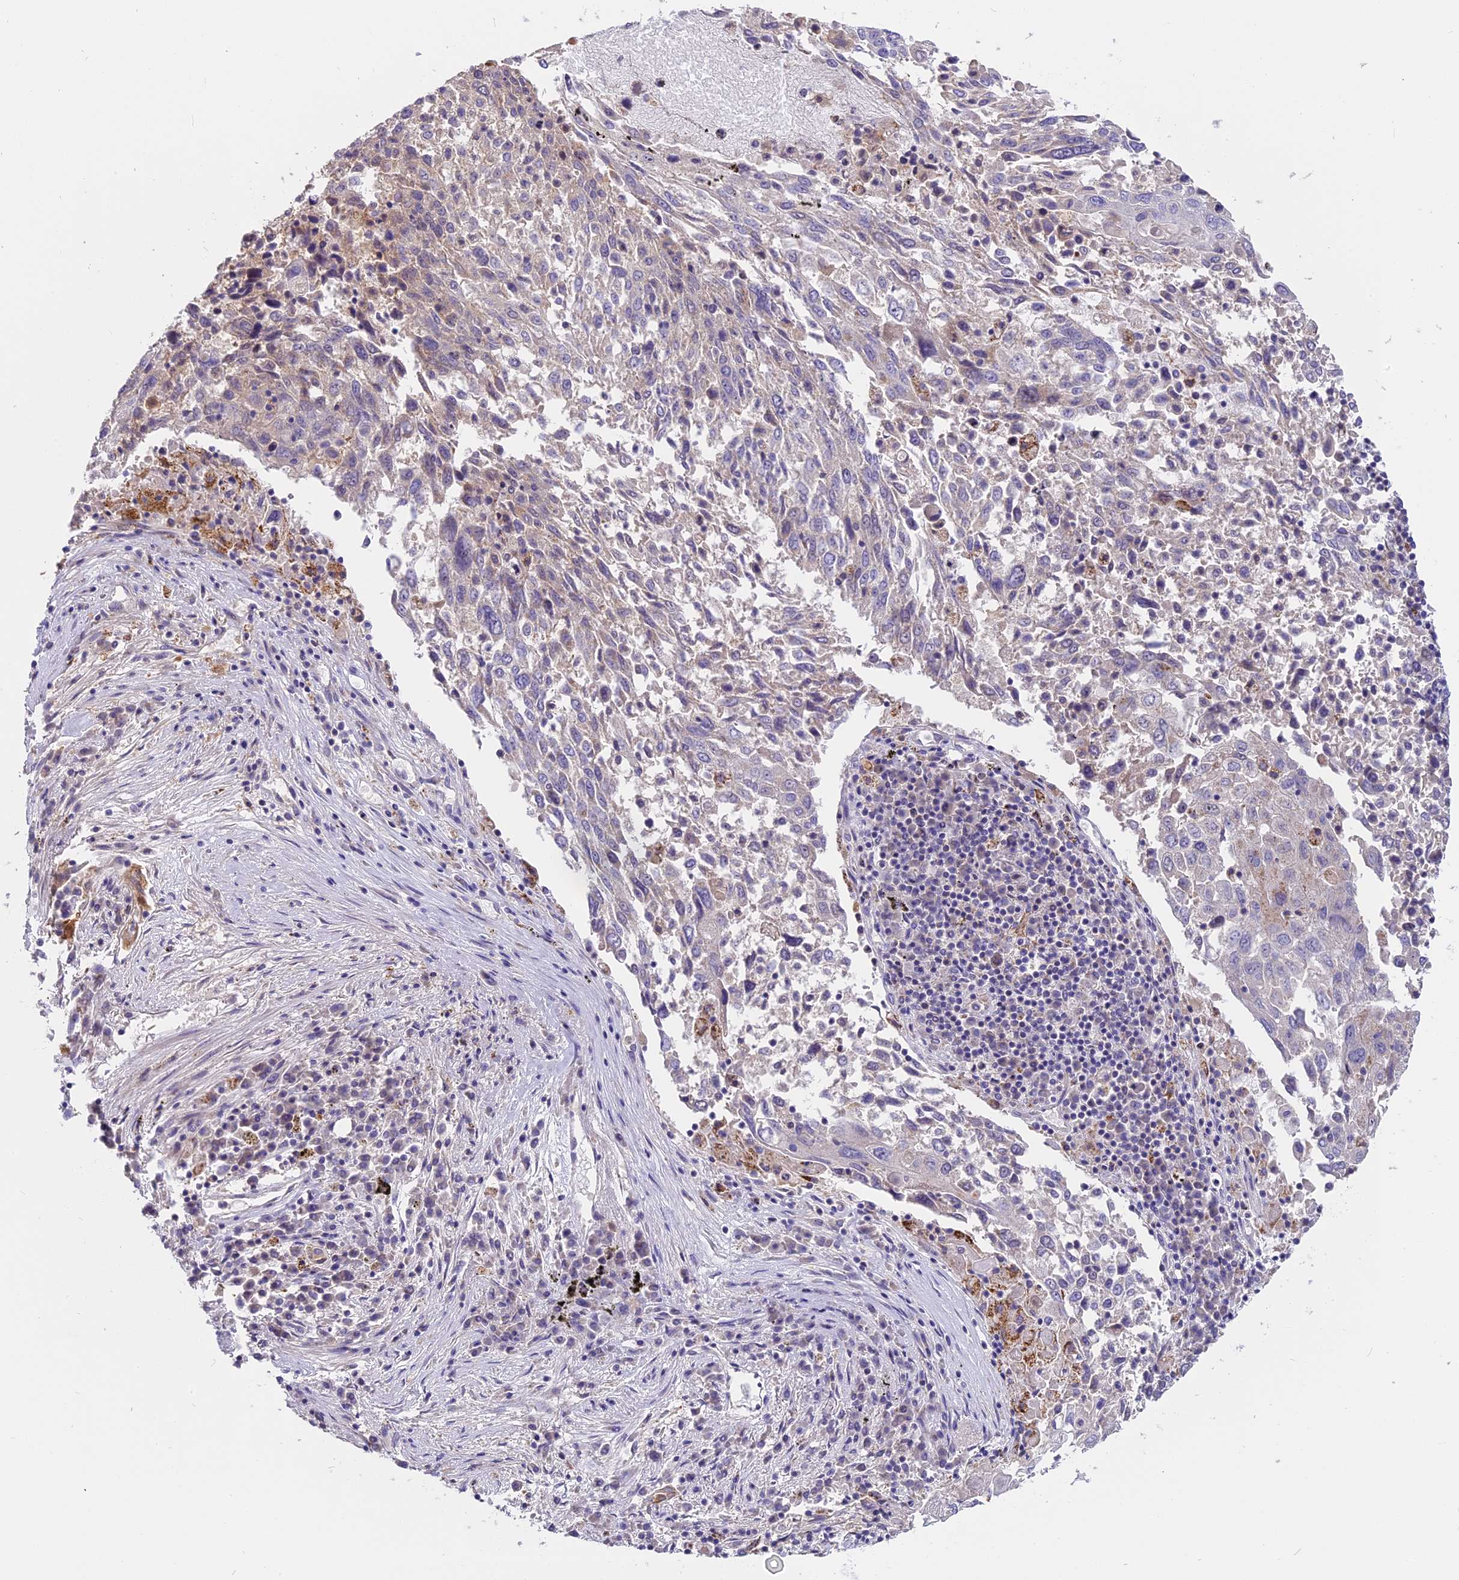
{"staining": {"intensity": "negative", "quantity": "none", "location": "none"}, "tissue": "lung cancer", "cell_type": "Tumor cells", "image_type": "cancer", "snomed": [{"axis": "morphology", "description": "Squamous cell carcinoma, NOS"}, {"axis": "topography", "description": "Lung"}], "caption": "Tumor cells show no significant staining in squamous cell carcinoma (lung). The staining was performed using DAB (3,3'-diaminobenzidine) to visualize the protein expression in brown, while the nuclei were stained in blue with hematoxylin (Magnification: 20x).", "gene": "LYPD6", "patient": {"sex": "male", "age": 65}}